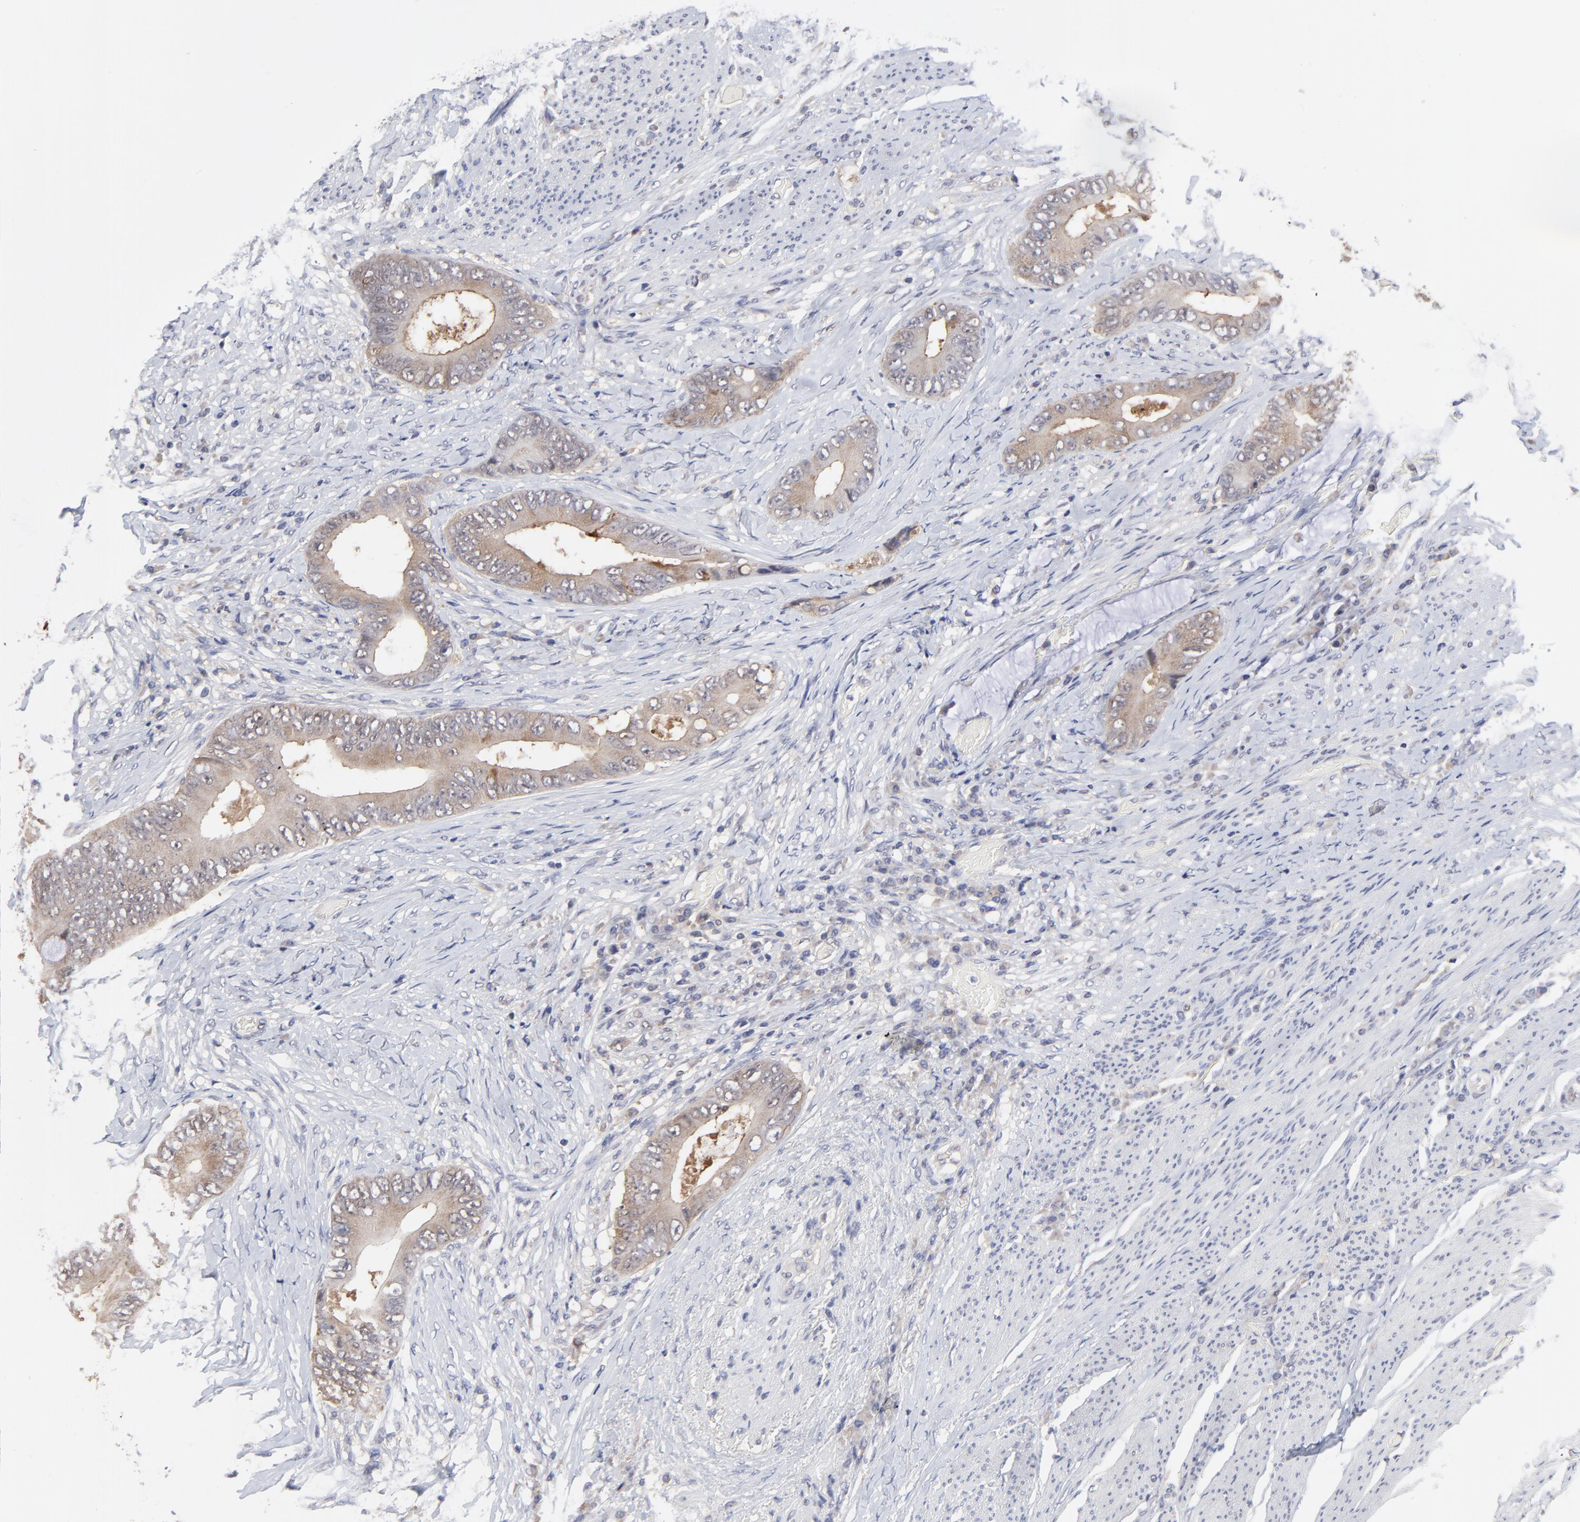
{"staining": {"intensity": "moderate", "quantity": ">75%", "location": "cytoplasmic/membranous"}, "tissue": "colorectal cancer", "cell_type": "Tumor cells", "image_type": "cancer", "snomed": [{"axis": "morphology", "description": "Normal tissue, NOS"}, {"axis": "morphology", "description": "Adenocarcinoma, NOS"}, {"axis": "topography", "description": "Rectum"}, {"axis": "topography", "description": "Peripheral nerve tissue"}], "caption": "The immunohistochemical stain shows moderate cytoplasmic/membranous staining in tumor cells of colorectal adenocarcinoma tissue. The protein of interest is stained brown, and the nuclei are stained in blue (DAB IHC with brightfield microscopy, high magnification).", "gene": "CCT2", "patient": {"sex": "female", "age": 77}}